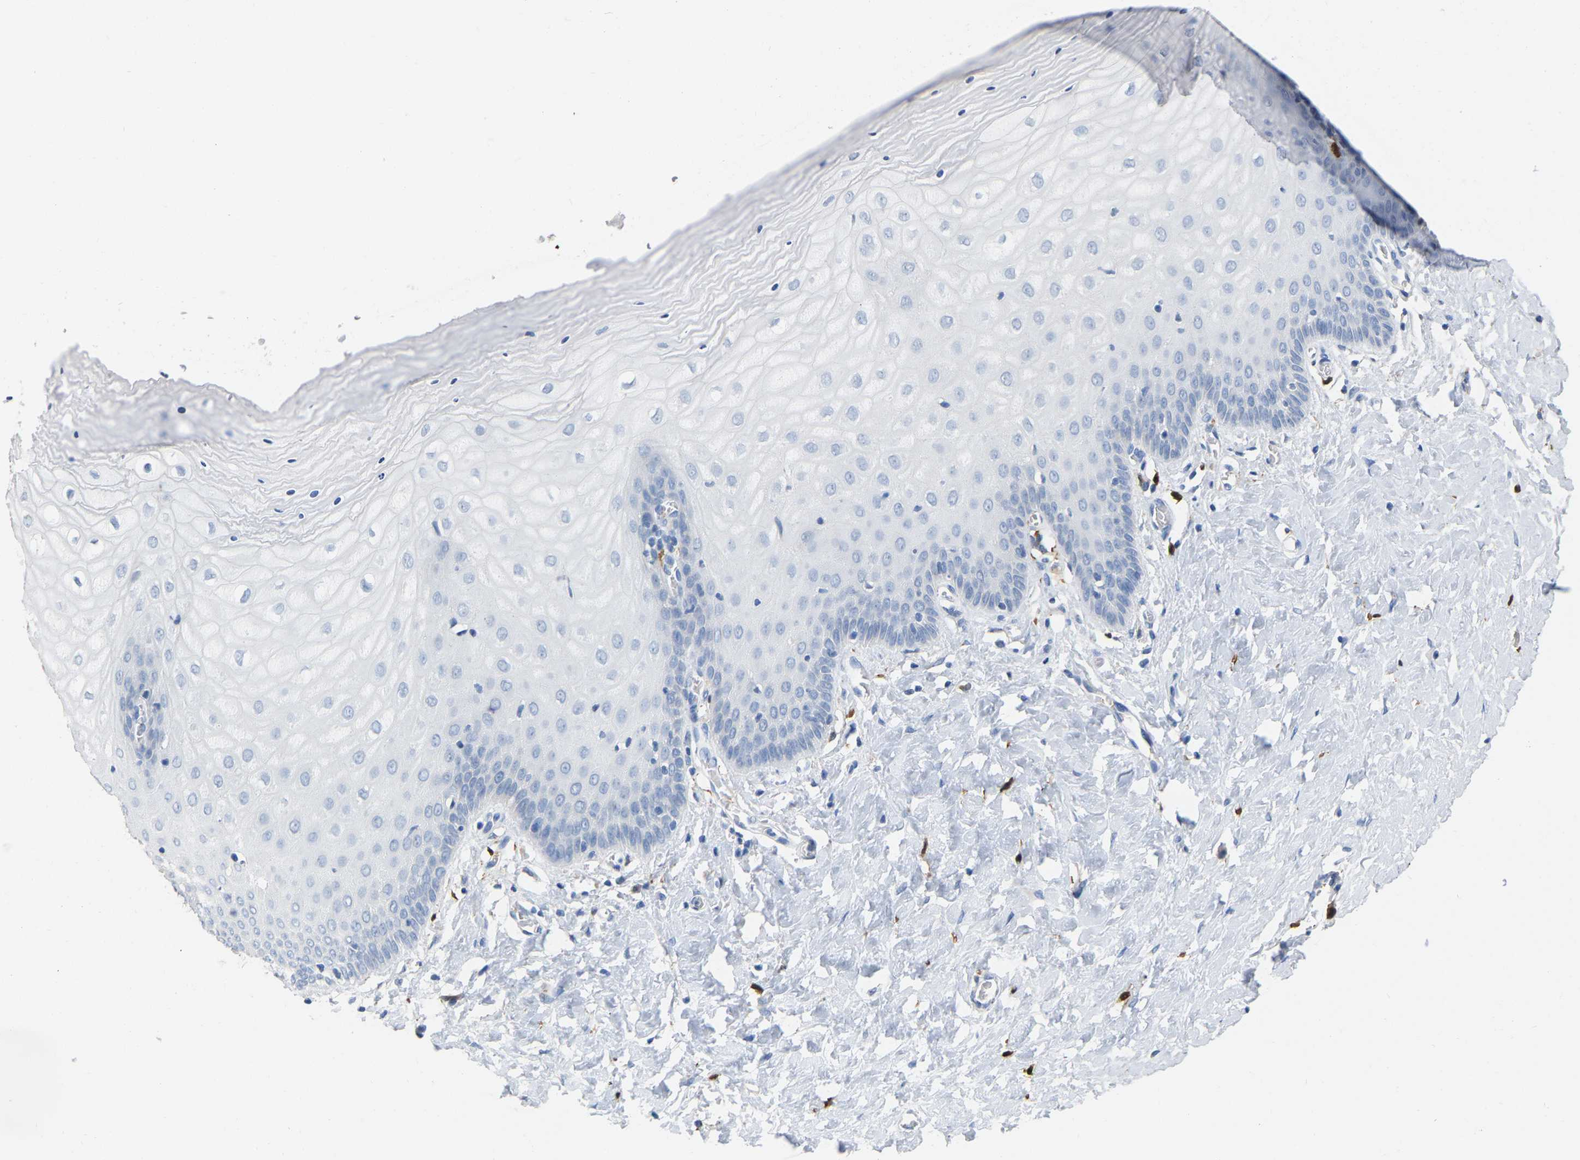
{"staining": {"intensity": "negative", "quantity": "none", "location": "none"}, "tissue": "cervix", "cell_type": "Glandular cells", "image_type": "normal", "snomed": [{"axis": "morphology", "description": "Normal tissue, NOS"}, {"axis": "topography", "description": "Cervix"}], "caption": "IHC image of normal human cervix stained for a protein (brown), which displays no expression in glandular cells. Brightfield microscopy of IHC stained with DAB (3,3'-diaminobenzidine) (brown) and hematoxylin (blue), captured at high magnification.", "gene": "ULBP2", "patient": {"sex": "female", "age": 55}}